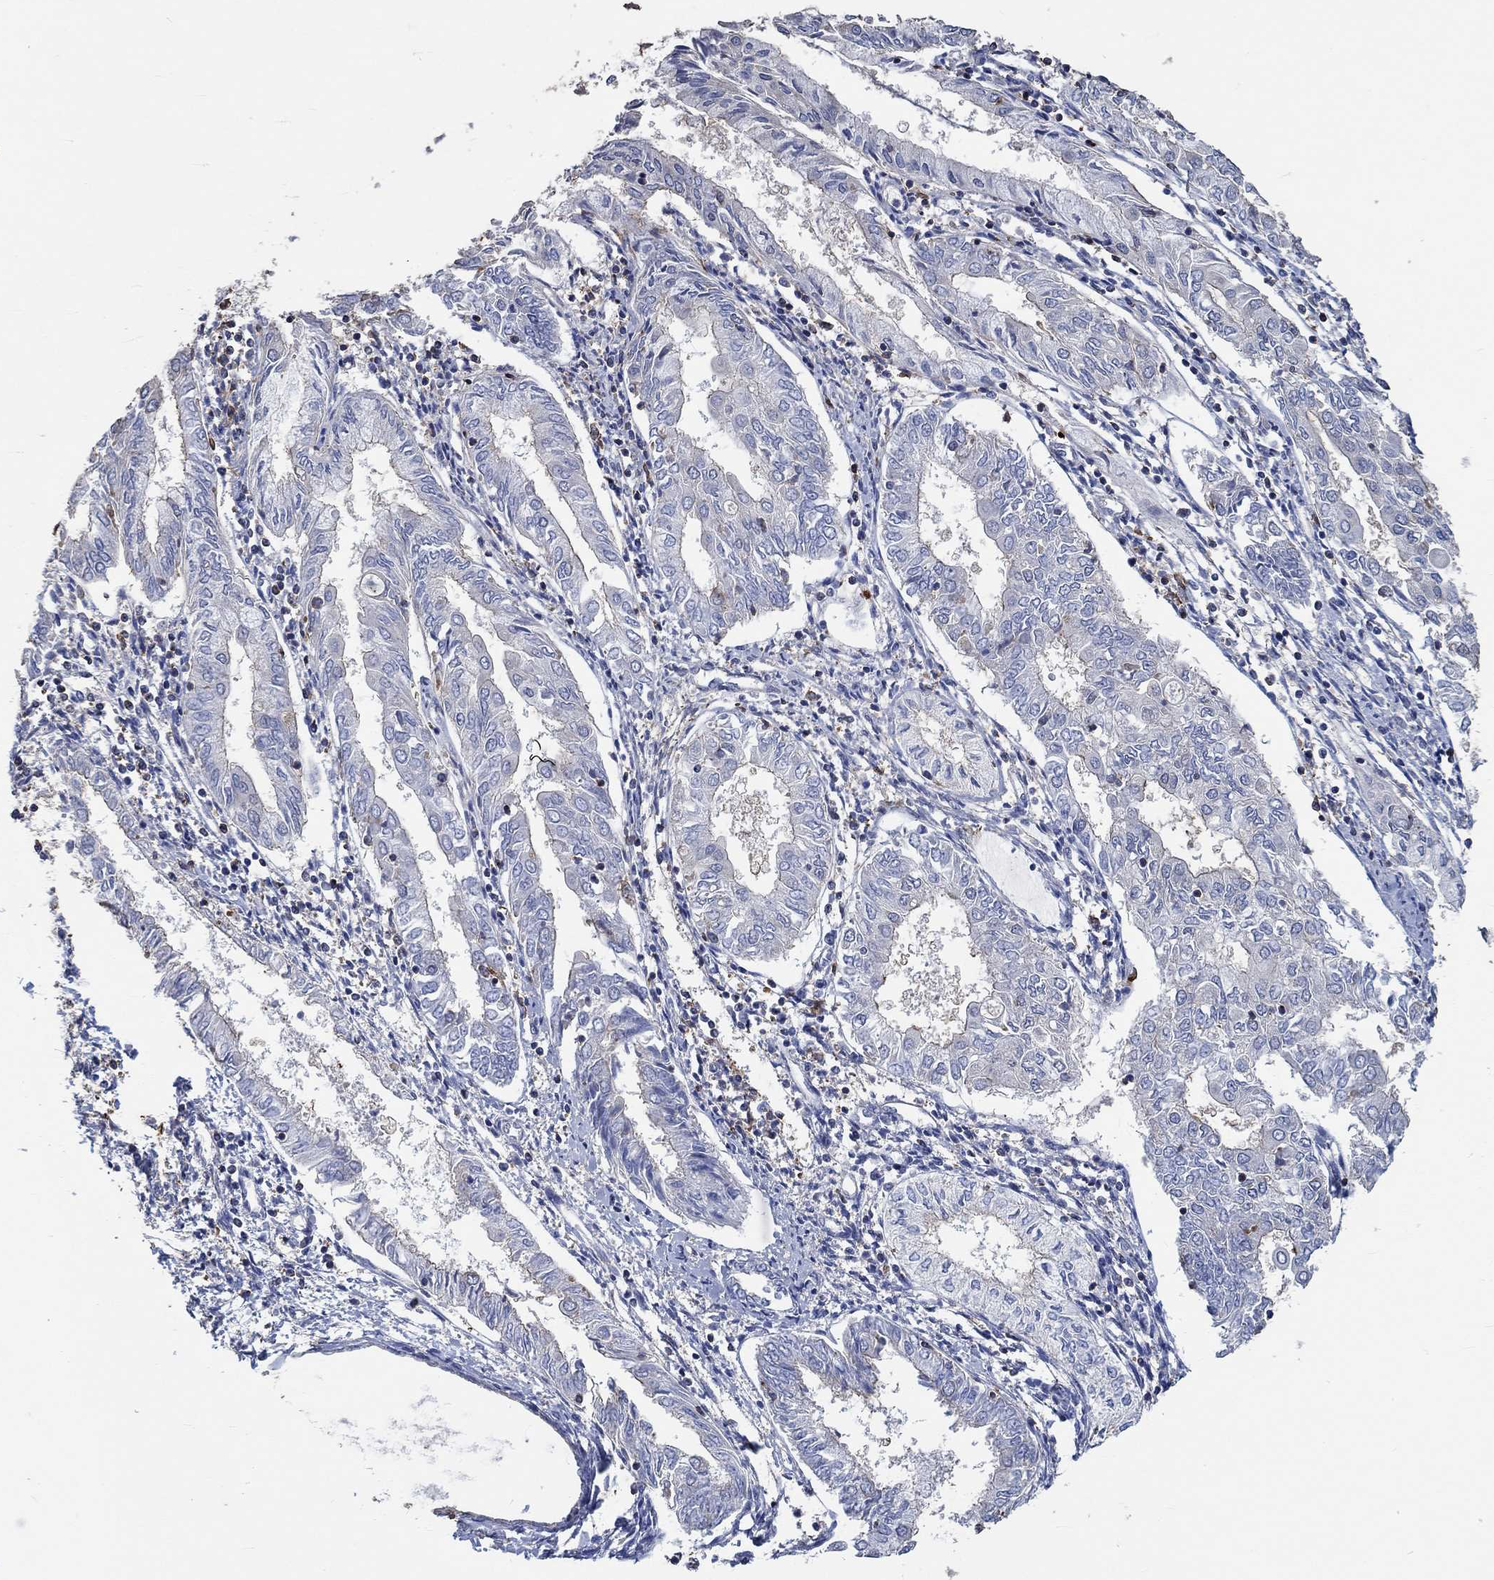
{"staining": {"intensity": "negative", "quantity": "none", "location": "none"}, "tissue": "endometrial cancer", "cell_type": "Tumor cells", "image_type": "cancer", "snomed": [{"axis": "morphology", "description": "Adenocarcinoma, NOS"}, {"axis": "topography", "description": "Endometrium"}], "caption": "There is no significant positivity in tumor cells of endometrial adenocarcinoma.", "gene": "TNFAIP8L3", "patient": {"sex": "female", "age": 68}}